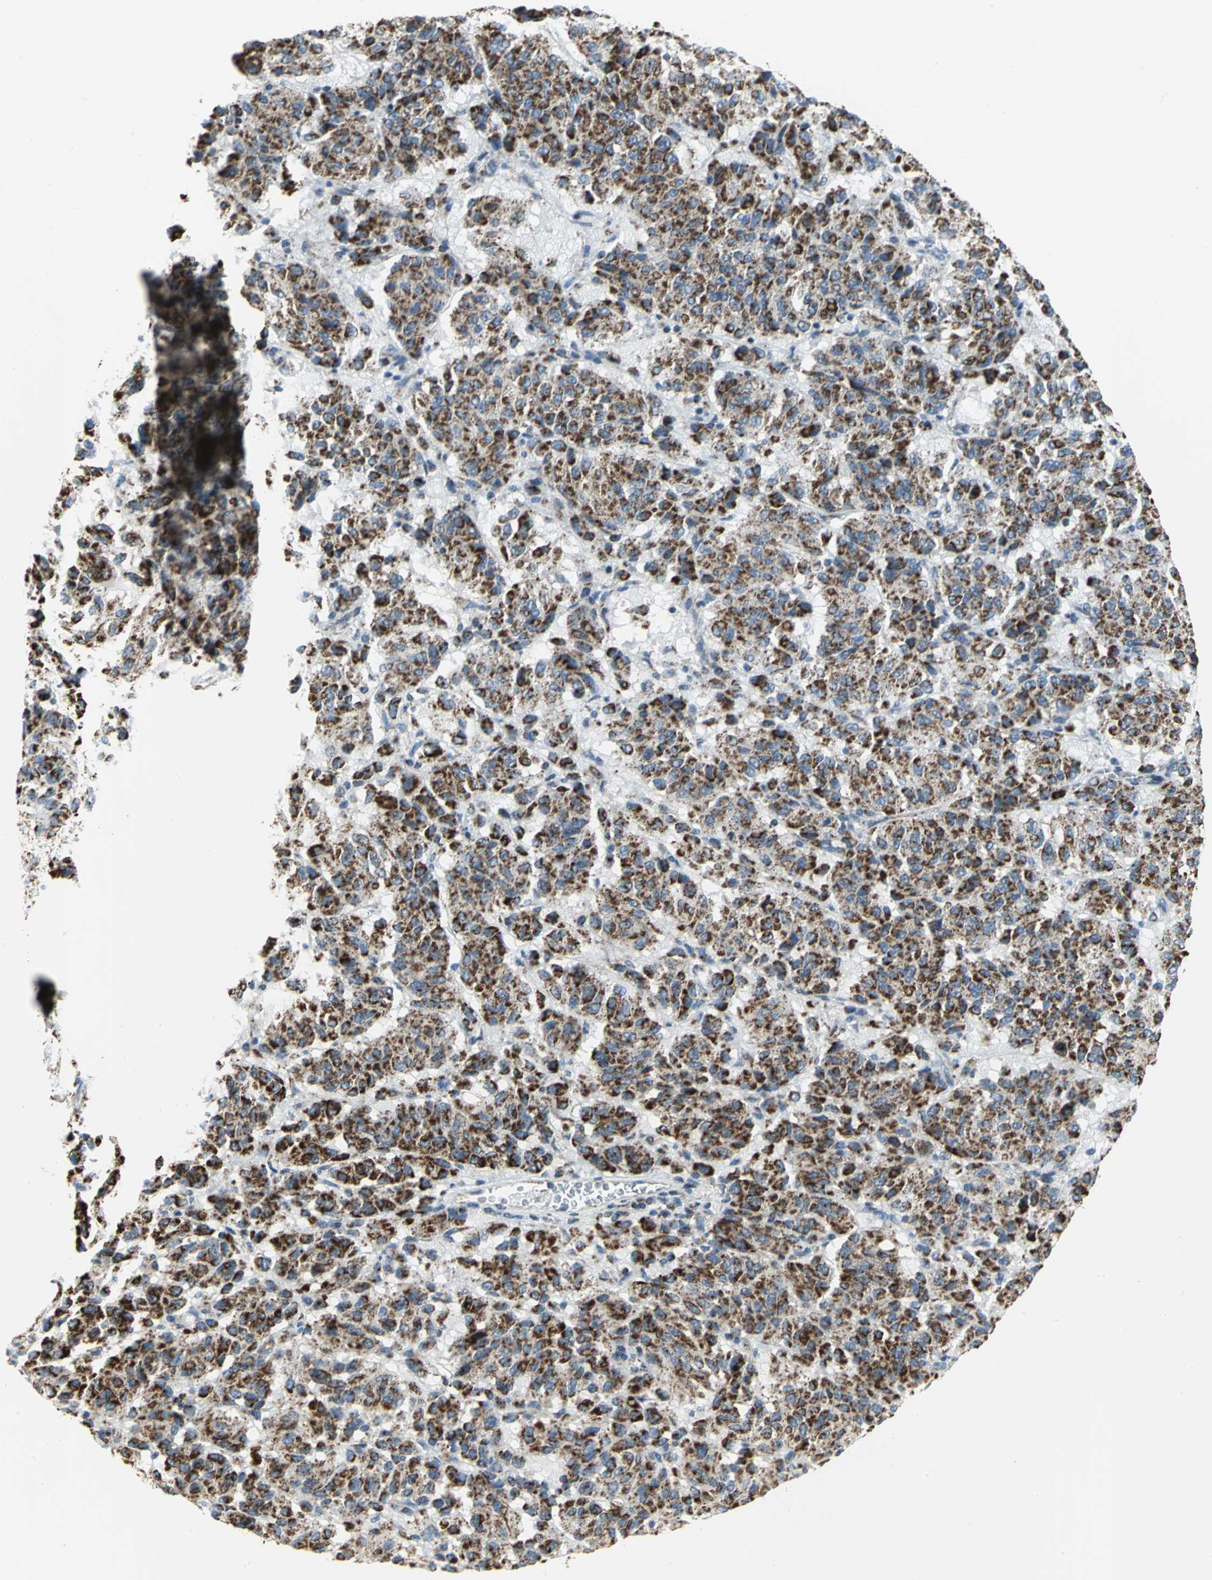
{"staining": {"intensity": "moderate", "quantity": ">75%", "location": "cytoplasmic/membranous"}, "tissue": "melanoma", "cell_type": "Tumor cells", "image_type": "cancer", "snomed": [{"axis": "morphology", "description": "Malignant melanoma, Metastatic site"}, {"axis": "topography", "description": "Lung"}], "caption": "Immunohistochemistry (IHC) of melanoma reveals medium levels of moderate cytoplasmic/membranous positivity in about >75% of tumor cells.", "gene": "NTRK1", "patient": {"sex": "male", "age": 64}}